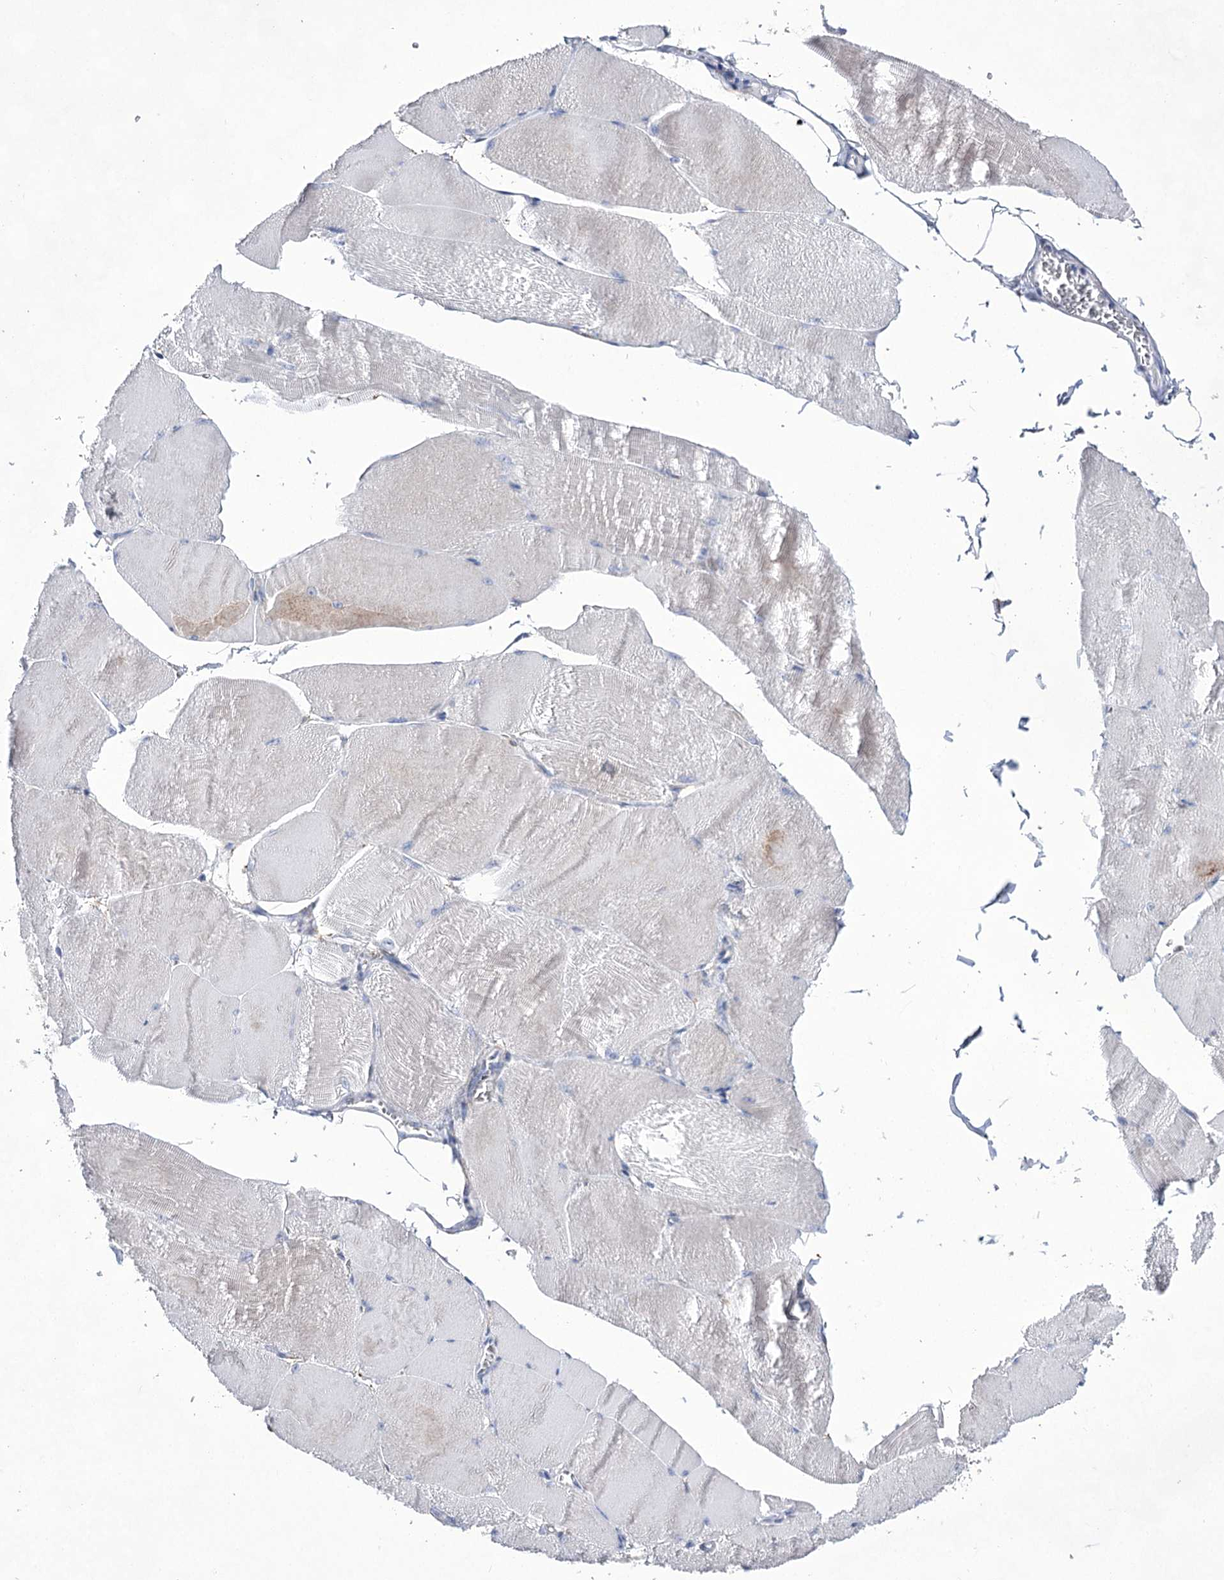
{"staining": {"intensity": "negative", "quantity": "none", "location": "none"}, "tissue": "skeletal muscle", "cell_type": "Myocytes", "image_type": "normal", "snomed": [{"axis": "morphology", "description": "Normal tissue, NOS"}, {"axis": "morphology", "description": "Basal cell carcinoma"}, {"axis": "topography", "description": "Skeletal muscle"}], "caption": "Immunohistochemistry of normal human skeletal muscle exhibits no positivity in myocytes. (Stains: DAB (3,3'-diaminobenzidine) immunohistochemistry with hematoxylin counter stain, Microscopy: brightfield microscopy at high magnification).", "gene": "UGDH", "patient": {"sex": "female", "age": 64}}